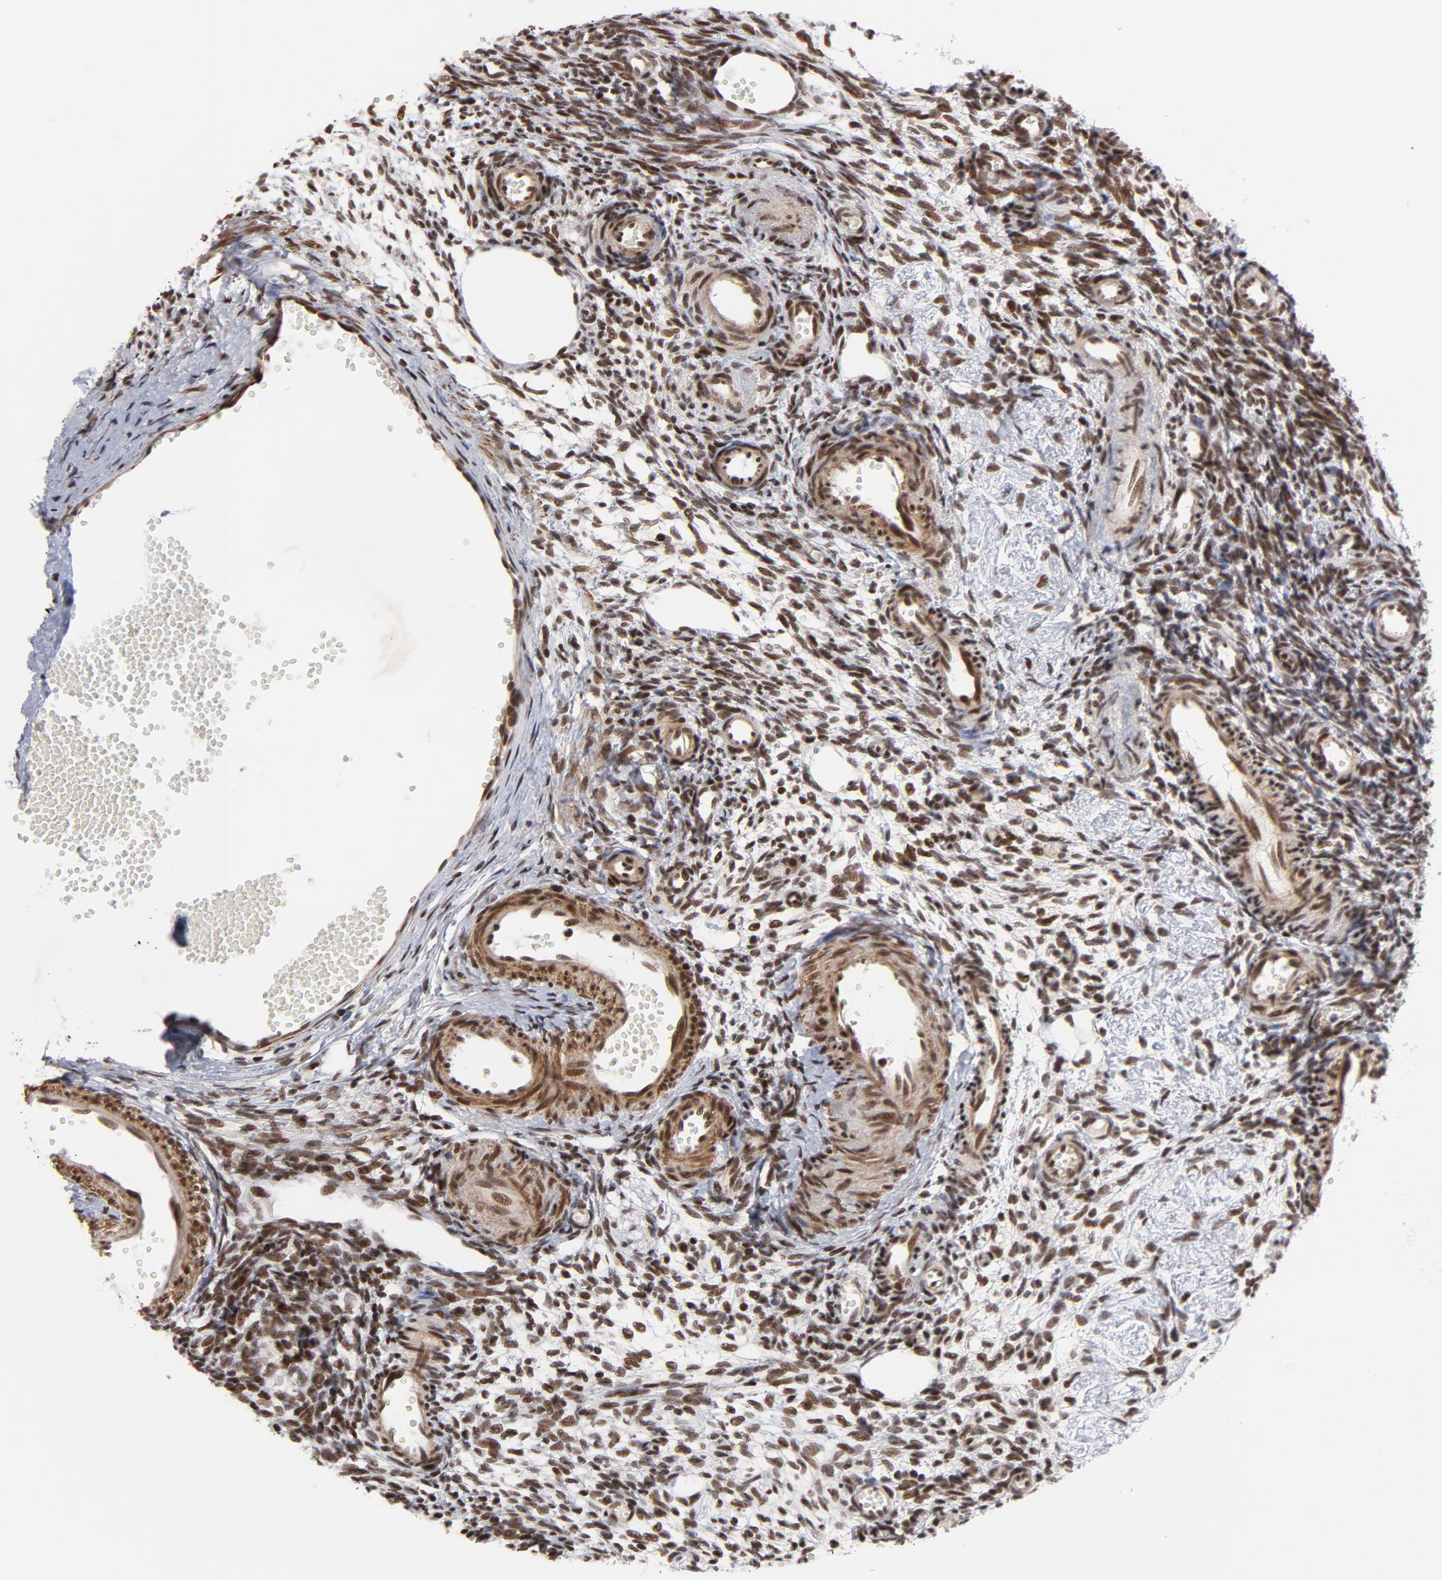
{"staining": {"intensity": "strong", "quantity": ">75%", "location": "nuclear"}, "tissue": "ovary", "cell_type": "Ovarian stroma cells", "image_type": "normal", "snomed": [{"axis": "morphology", "description": "Normal tissue, NOS"}, {"axis": "topography", "description": "Ovary"}], "caption": "A brown stain shows strong nuclear staining of a protein in ovarian stroma cells of benign human ovary.", "gene": "CTCF", "patient": {"sex": "female", "age": 35}}